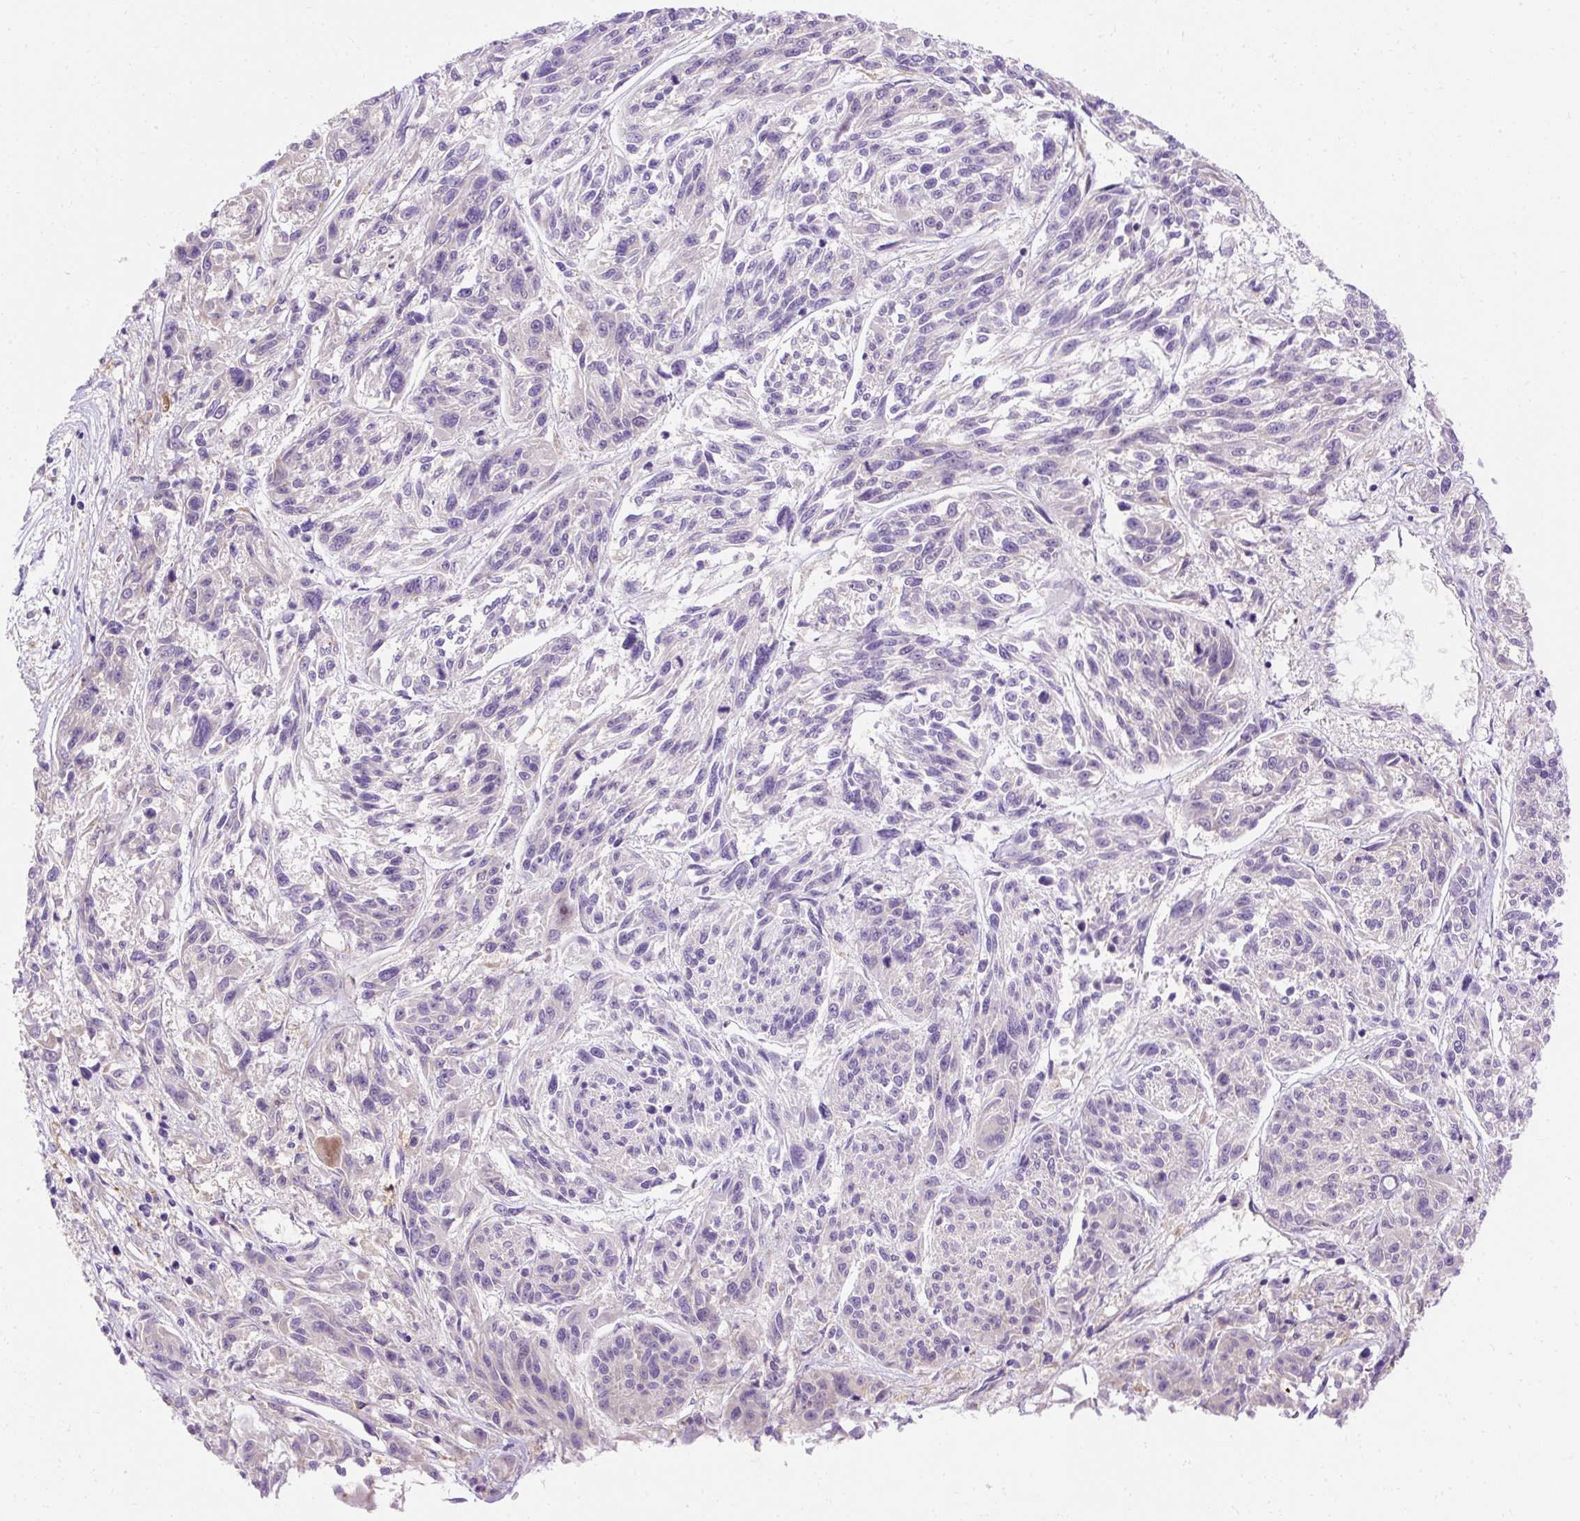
{"staining": {"intensity": "negative", "quantity": "none", "location": "none"}, "tissue": "melanoma", "cell_type": "Tumor cells", "image_type": "cancer", "snomed": [{"axis": "morphology", "description": "Malignant melanoma, NOS"}, {"axis": "topography", "description": "Skin"}], "caption": "The photomicrograph exhibits no significant positivity in tumor cells of malignant melanoma. (DAB (3,3'-diaminobenzidine) immunohistochemistry visualized using brightfield microscopy, high magnification).", "gene": "OR4K15", "patient": {"sex": "male", "age": 53}}